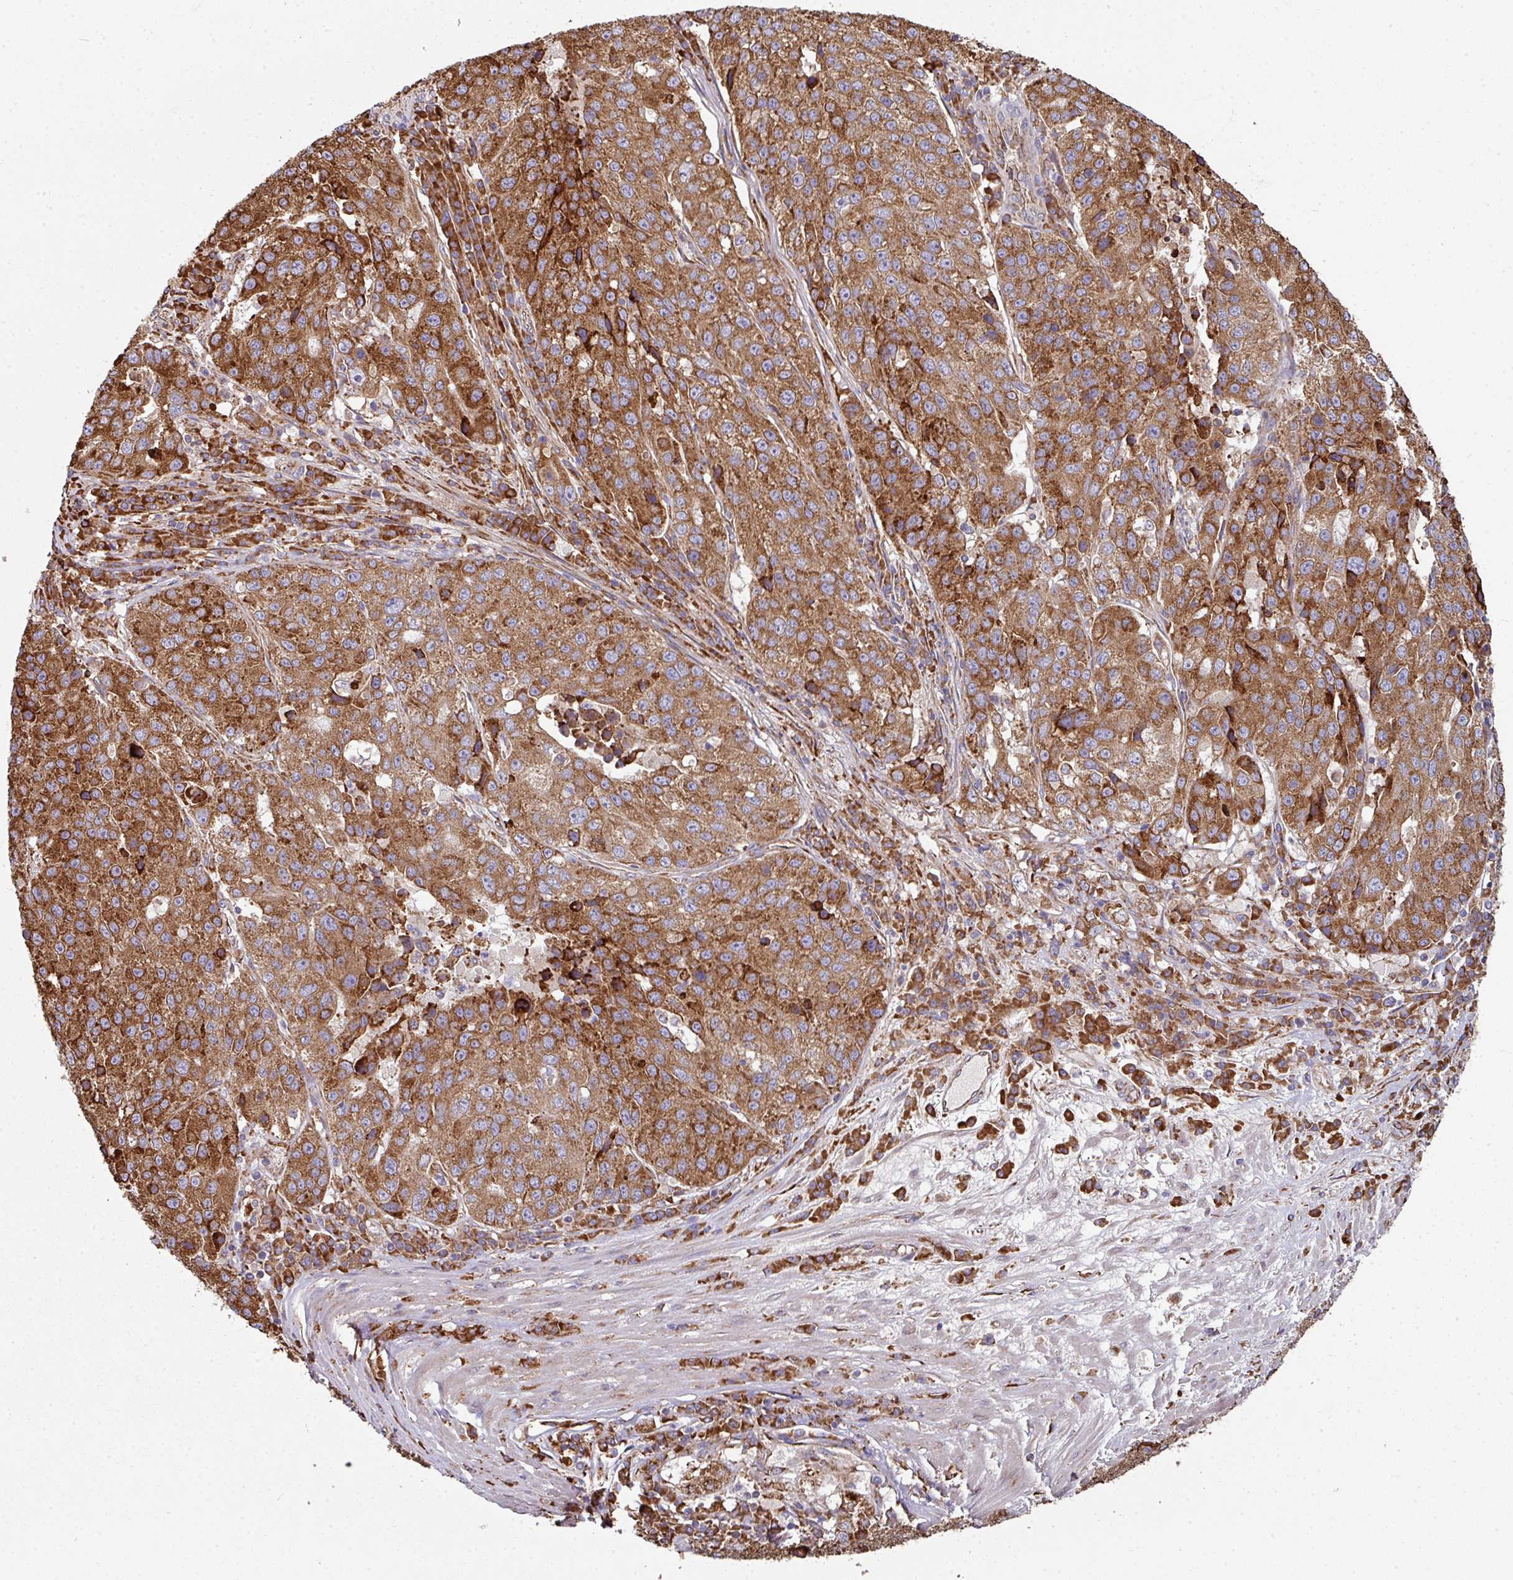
{"staining": {"intensity": "strong", "quantity": ">75%", "location": "cytoplasmic/membranous"}, "tissue": "stomach cancer", "cell_type": "Tumor cells", "image_type": "cancer", "snomed": [{"axis": "morphology", "description": "Adenocarcinoma, NOS"}, {"axis": "topography", "description": "Stomach"}], "caption": "Tumor cells demonstrate strong cytoplasmic/membranous positivity in about >75% of cells in adenocarcinoma (stomach).", "gene": "FAT4", "patient": {"sex": "male", "age": 71}}